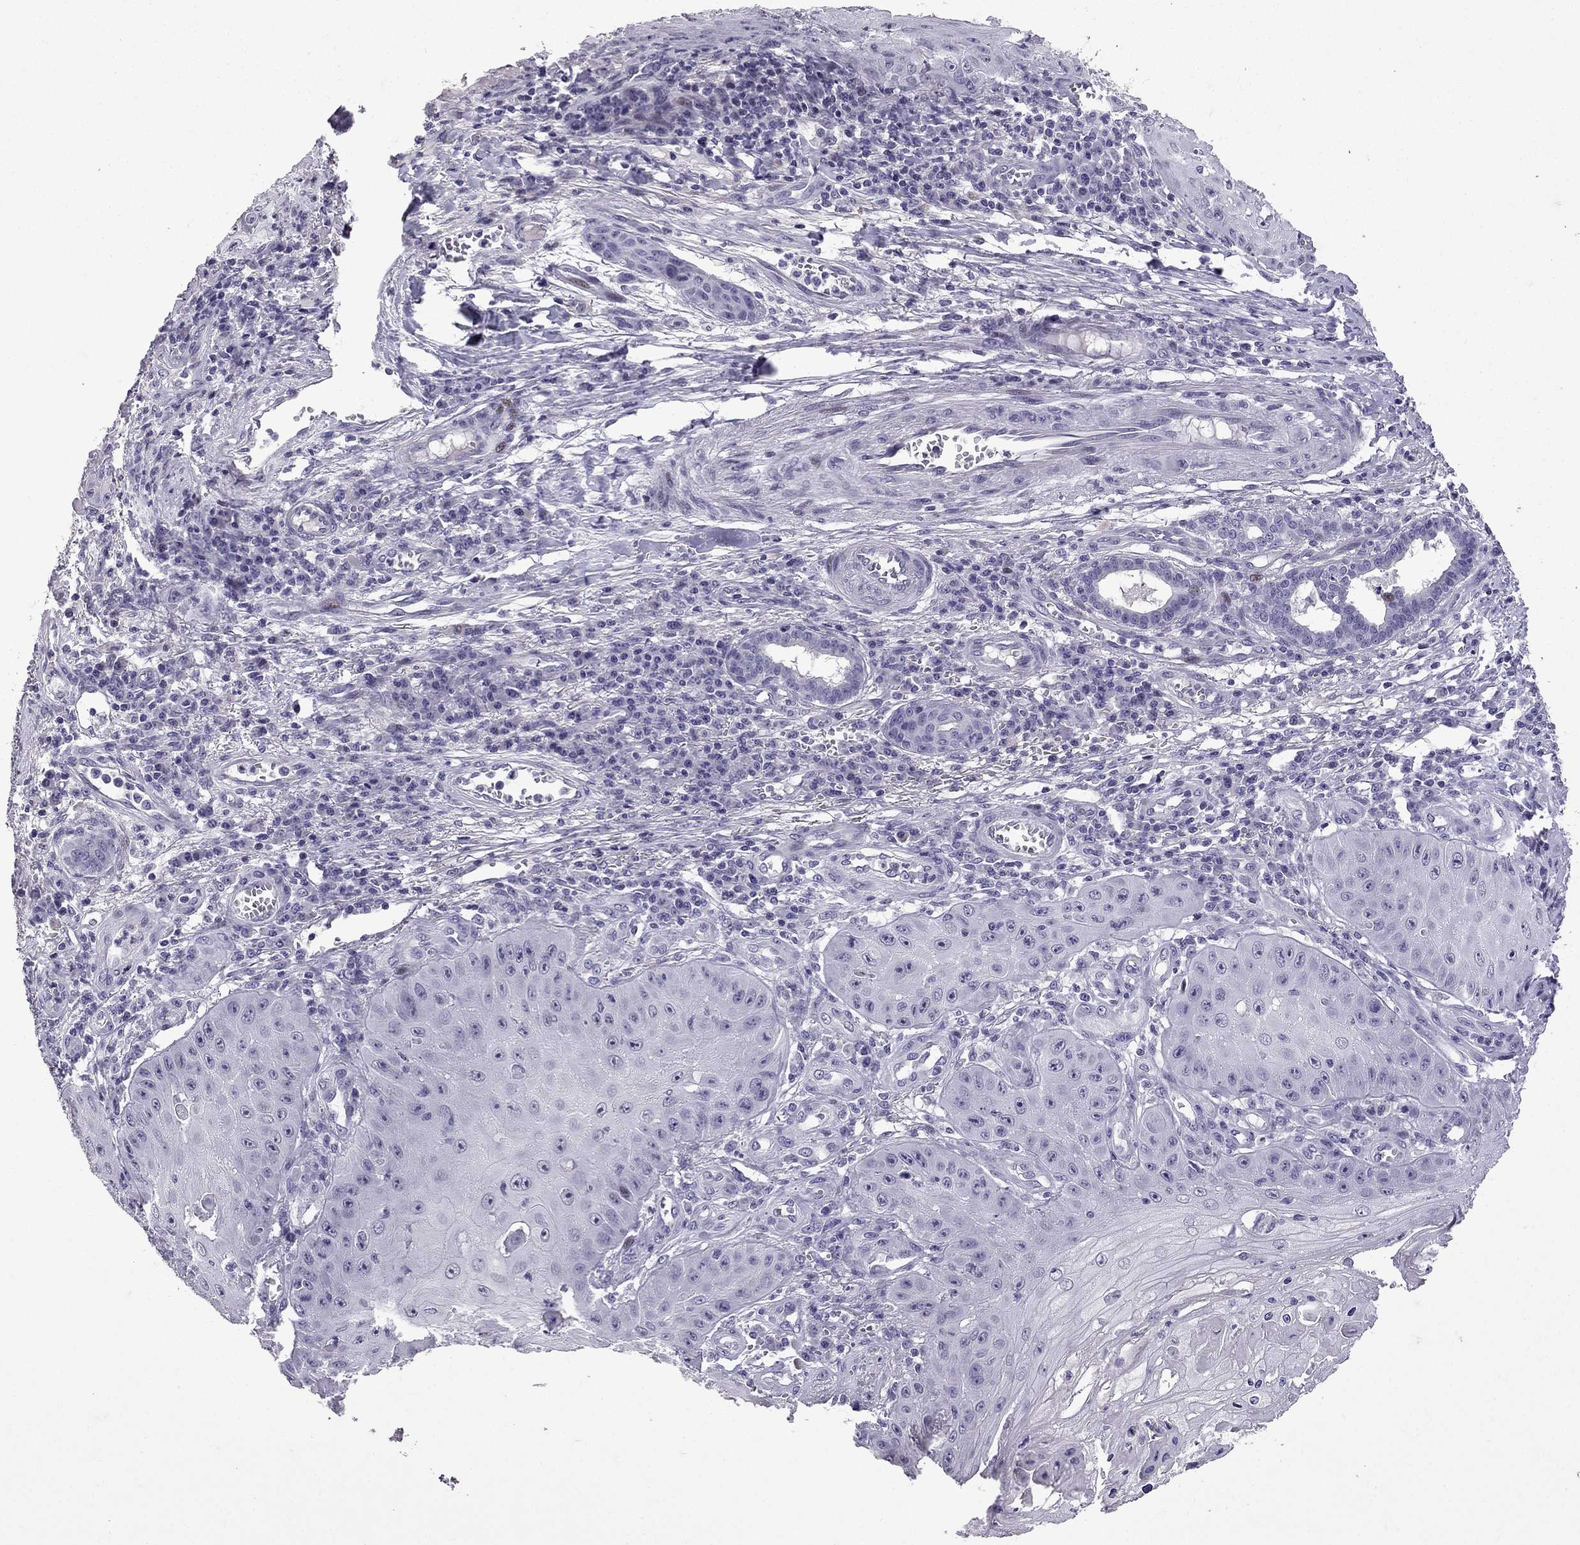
{"staining": {"intensity": "negative", "quantity": "none", "location": "none"}, "tissue": "skin cancer", "cell_type": "Tumor cells", "image_type": "cancer", "snomed": [{"axis": "morphology", "description": "Squamous cell carcinoma, NOS"}, {"axis": "topography", "description": "Skin"}], "caption": "This is an immunohistochemistry (IHC) photomicrograph of skin cancer (squamous cell carcinoma). There is no expression in tumor cells.", "gene": "TTN", "patient": {"sex": "male", "age": 70}}